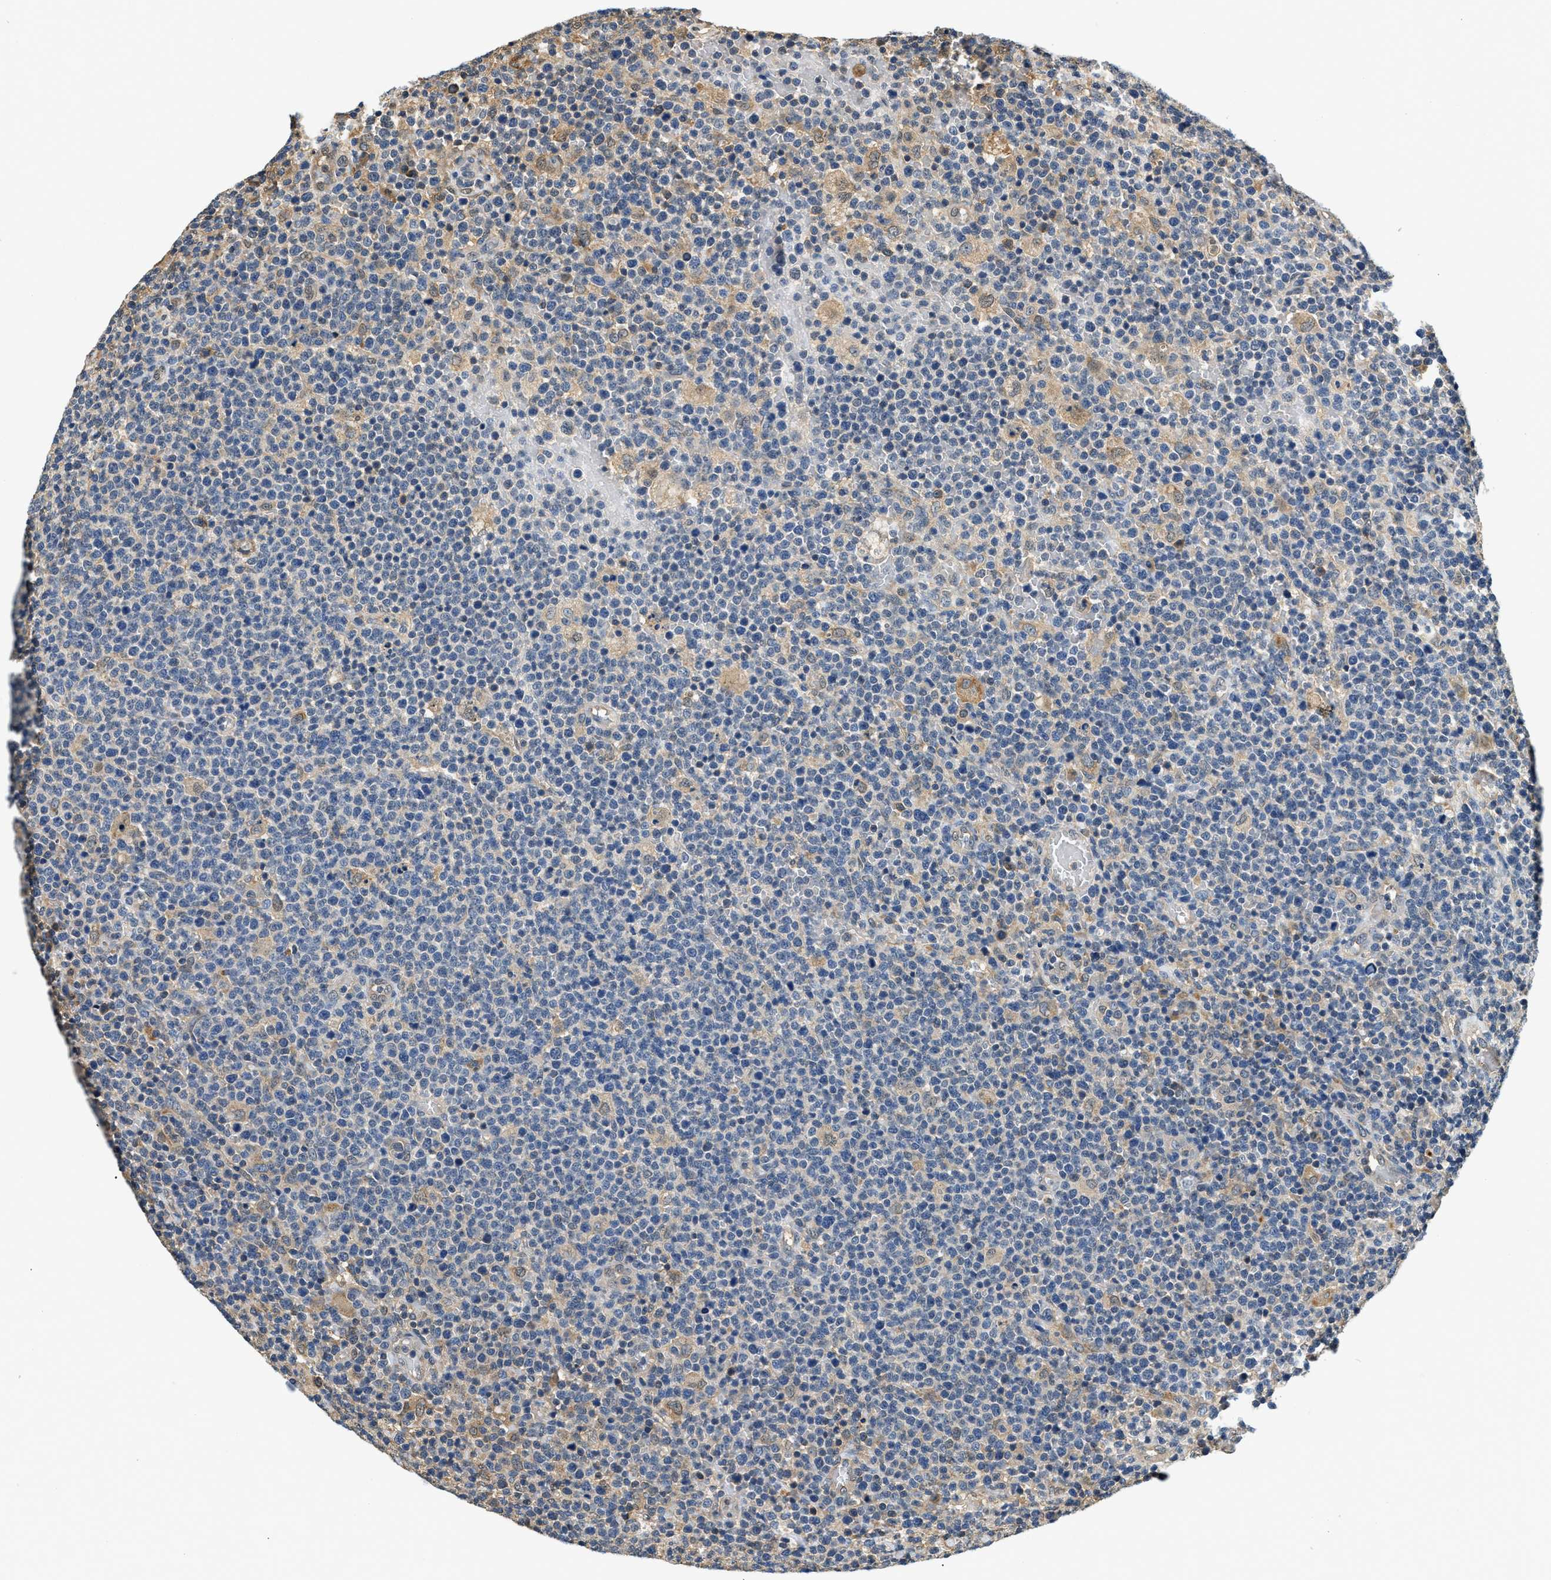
{"staining": {"intensity": "negative", "quantity": "none", "location": "none"}, "tissue": "lymphoma", "cell_type": "Tumor cells", "image_type": "cancer", "snomed": [{"axis": "morphology", "description": "Malignant lymphoma, non-Hodgkin's type, High grade"}, {"axis": "topography", "description": "Lymph node"}], "caption": "IHC photomicrograph of human lymphoma stained for a protein (brown), which displays no positivity in tumor cells.", "gene": "BCL7C", "patient": {"sex": "male", "age": 61}}